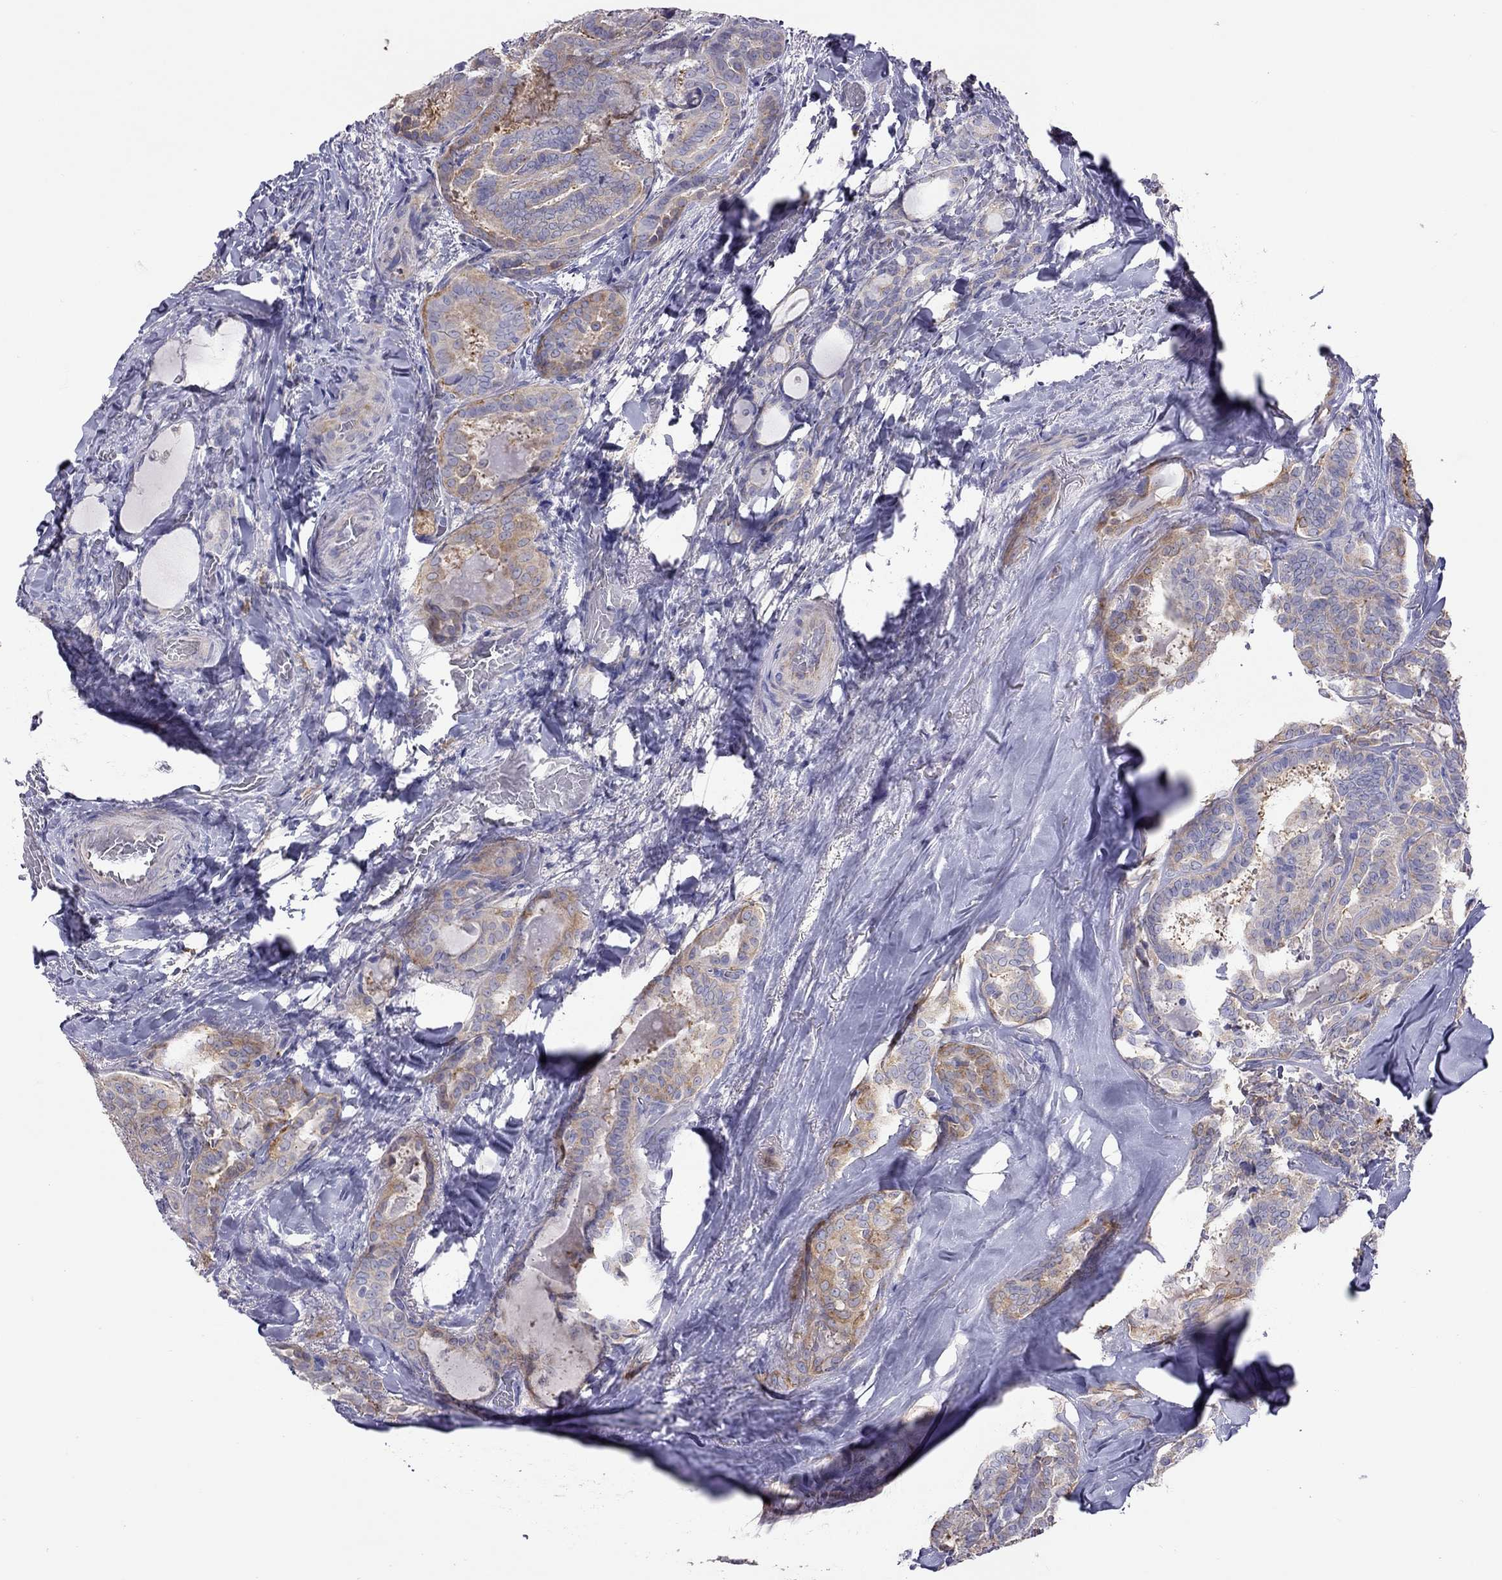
{"staining": {"intensity": "moderate", "quantity": "25%-75%", "location": "cytoplasmic/membranous"}, "tissue": "thyroid cancer", "cell_type": "Tumor cells", "image_type": "cancer", "snomed": [{"axis": "morphology", "description": "Papillary adenocarcinoma, NOS"}, {"axis": "topography", "description": "Thyroid gland"}], "caption": "Thyroid cancer (papillary adenocarcinoma) was stained to show a protein in brown. There is medium levels of moderate cytoplasmic/membranous positivity in approximately 25%-75% of tumor cells.", "gene": "ALOX15B", "patient": {"sex": "female", "age": 39}}